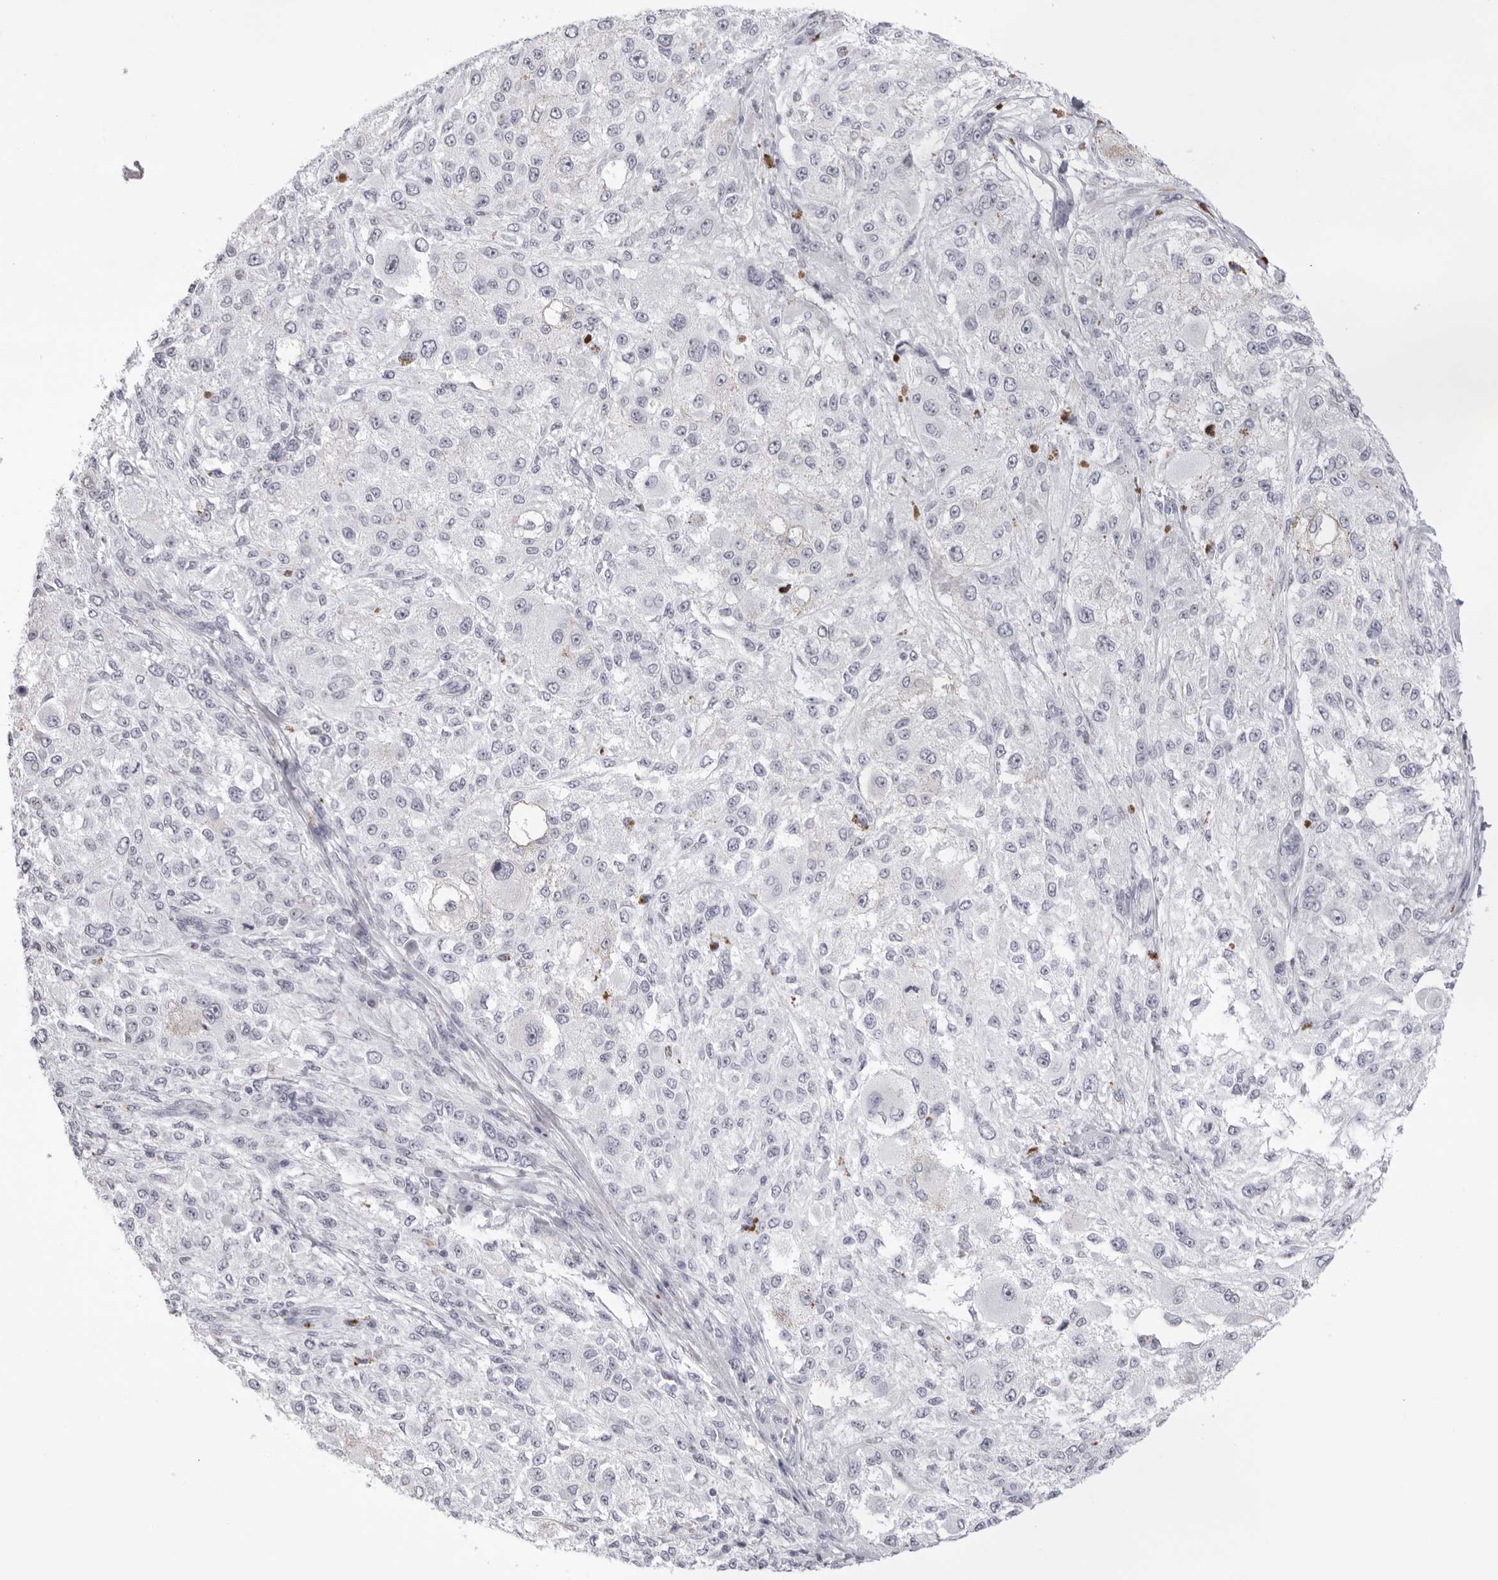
{"staining": {"intensity": "negative", "quantity": "none", "location": "none"}, "tissue": "melanoma", "cell_type": "Tumor cells", "image_type": "cancer", "snomed": [{"axis": "morphology", "description": "Necrosis, NOS"}, {"axis": "morphology", "description": "Malignant melanoma, NOS"}, {"axis": "topography", "description": "Skin"}], "caption": "Tumor cells are negative for protein expression in human malignant melanoma.", "gene": "KLK12", "patient": {"sex": "female", "age": 87}}